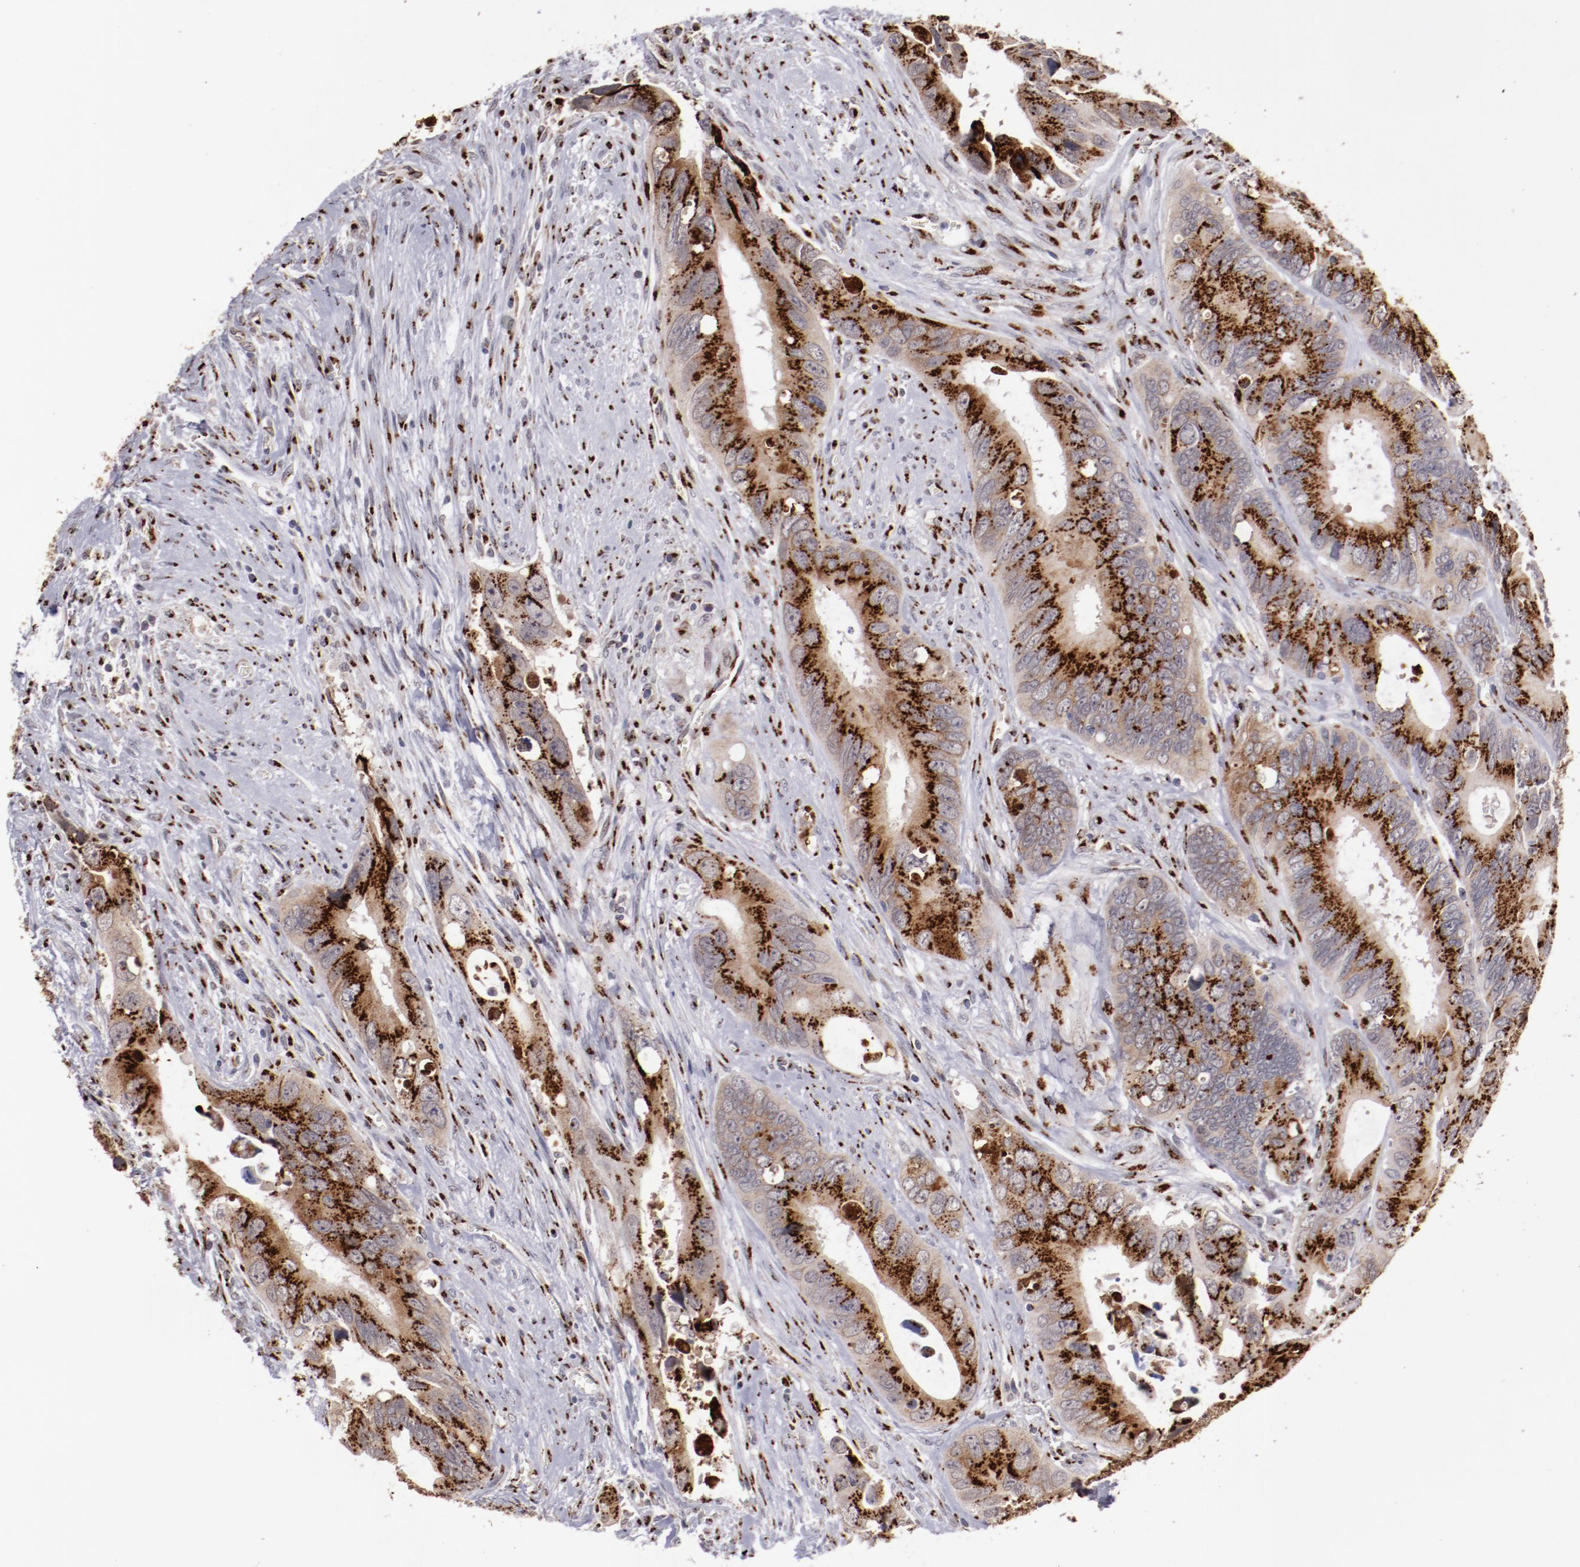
{"staining": {"intensity": "strong", "quantity": ">75%", "location": "cytoplasmic/membranous"}, "tissue": "colorectal cancer", "cell_type": "Tumor cells", "image_type": "cancer", "snomed": [{"axis": "morphology", "description": "Adenocarcinoma, NOS"}, {"axis": "topography", "description": "Rectum"}], "caption": "A high amount of strong cytoplasmic/membranous expression is present in about >75% of tumor cells in adenocarcinoma (colorectal) tissue.", "gene": "GOLIM4", "patient": {"sex": "male", "age": 70}}